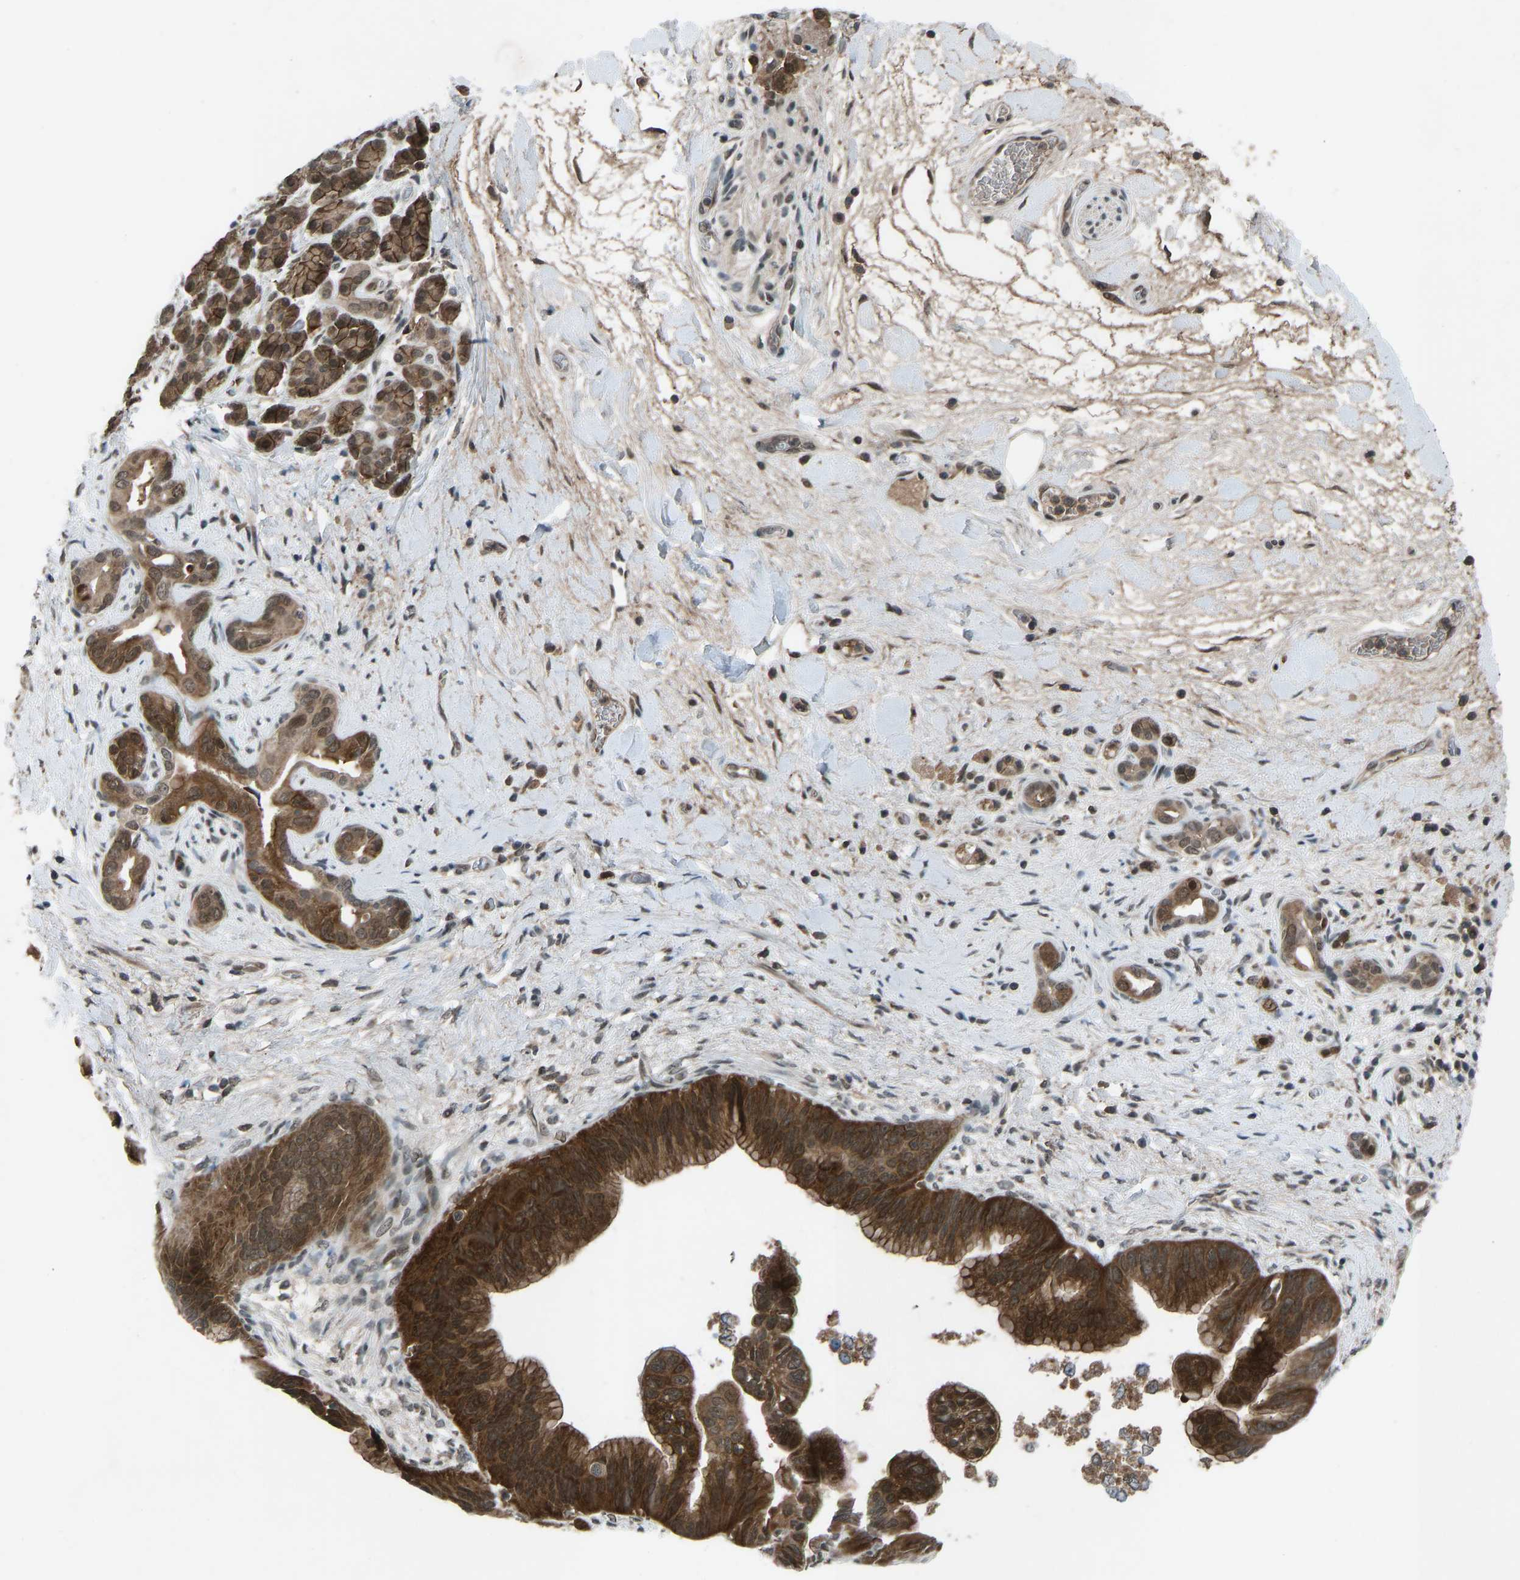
{"staining": {"intensity": "strong", "quantity": ">75%", "location": "cytoplasmic/membranous,nuclear"}, "tissue": "pancreatic cancer", "cell_type": "Tumor cells", "image_type": "cancer", "snomed": [{"axis": "morphology", "description": "Adenocarcinoma, NOS"}, {"axis": "topography", "description": "Pancreas"}], "caption": "Pancreatic adenocarcinoma stained with a brown dye shows strong cytoplasmic/membranous and nuclear positive staining in approximately >75% of tumor cells.", "gene": "SLC43A1", "patient": {"sex": "male", "age": 55}}